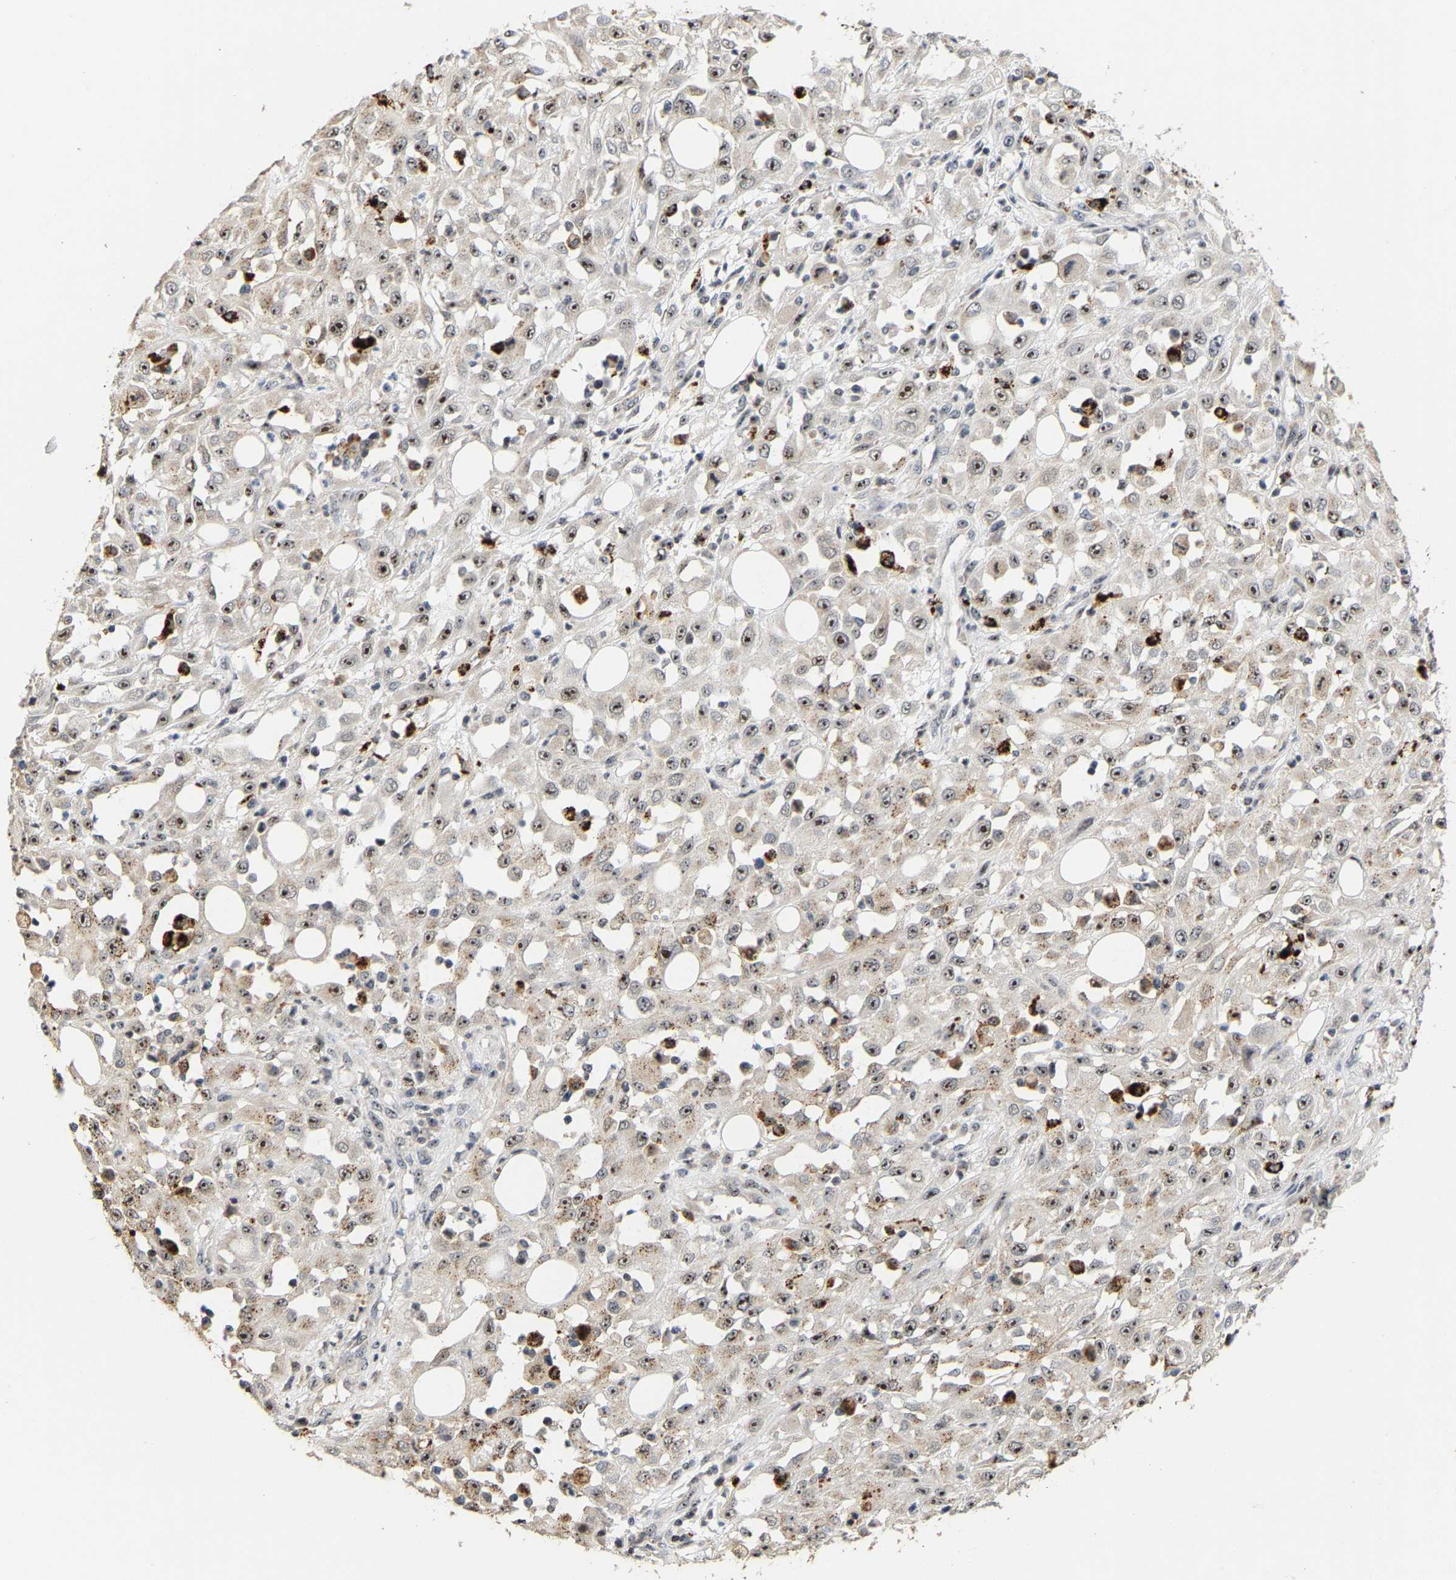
{"staining": {"intensity": "moderate", "quantity": "25%-75%", "location": "cytoplasmic/membranous,nuclear"}, "tissue": "skin cancer", "cell_type": "Tumor cells", "image_type": "cancer", "snomed": [{"axis": "morphology", "description": "Squamous cell carcinoma, NOS"}, {"axis": "morphology", "description": "Squamous cell carcinoma, metastatic, NOS"}, {"axis": "topography", "description": "Skin"}, {"axis": "topography", "description": "Lymph node"}], "caption": "Immunohistochemistry (IHC) micrograph of neoplastic tissue: skin metastatic squamous cell carcinoma stained using immunohistochemistry (IHC) displays medium levels of moderate protein expression localized specifically in the cytoplasmic/membranous and nuclear of tumor cells, appearing as a cytoplasmic/membranous and nuclear brown color.", "gene": "NOP58", "patient": {"sex": "male", "age": 75}}